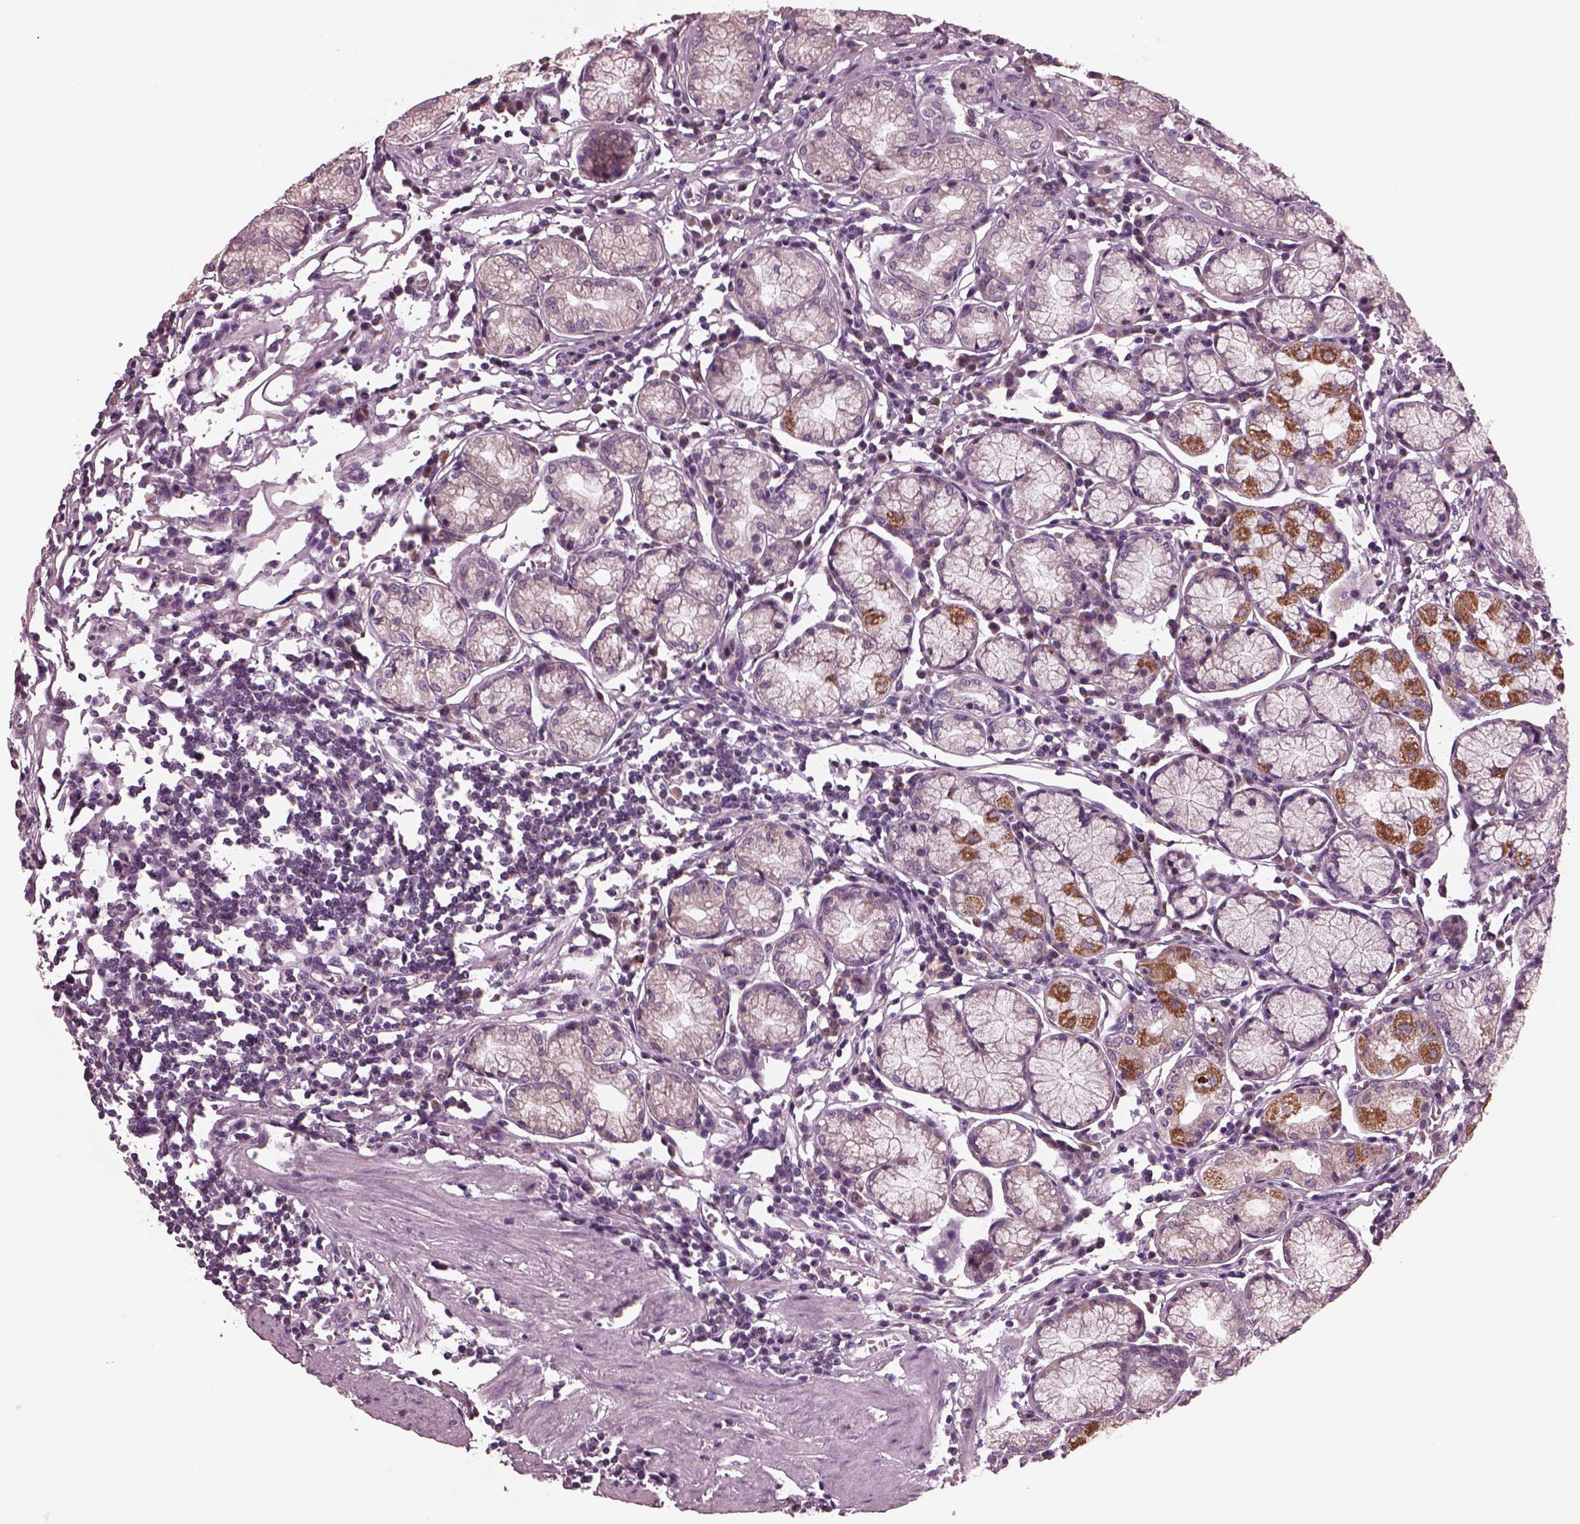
{"staining": {"intensity": "moderate", "quantity": "25%-75%", "location": "cytoplasmic/membranous"}, "tissue": "stomach", "cell_type": "Glandular cells", "image_type": "normal", "snomed": [{"axis": "morphology", "description": "Normal tissue, NOS"}, {"axis": "topography", "description": "Stomach"}], "caption": "Benign stomach reveals moderate cytoplasmic/membranous positivity in about 25%-75% of glandular cells.", "gene": "AP4M1", "patient": {"sex": "male", "age": 55}}